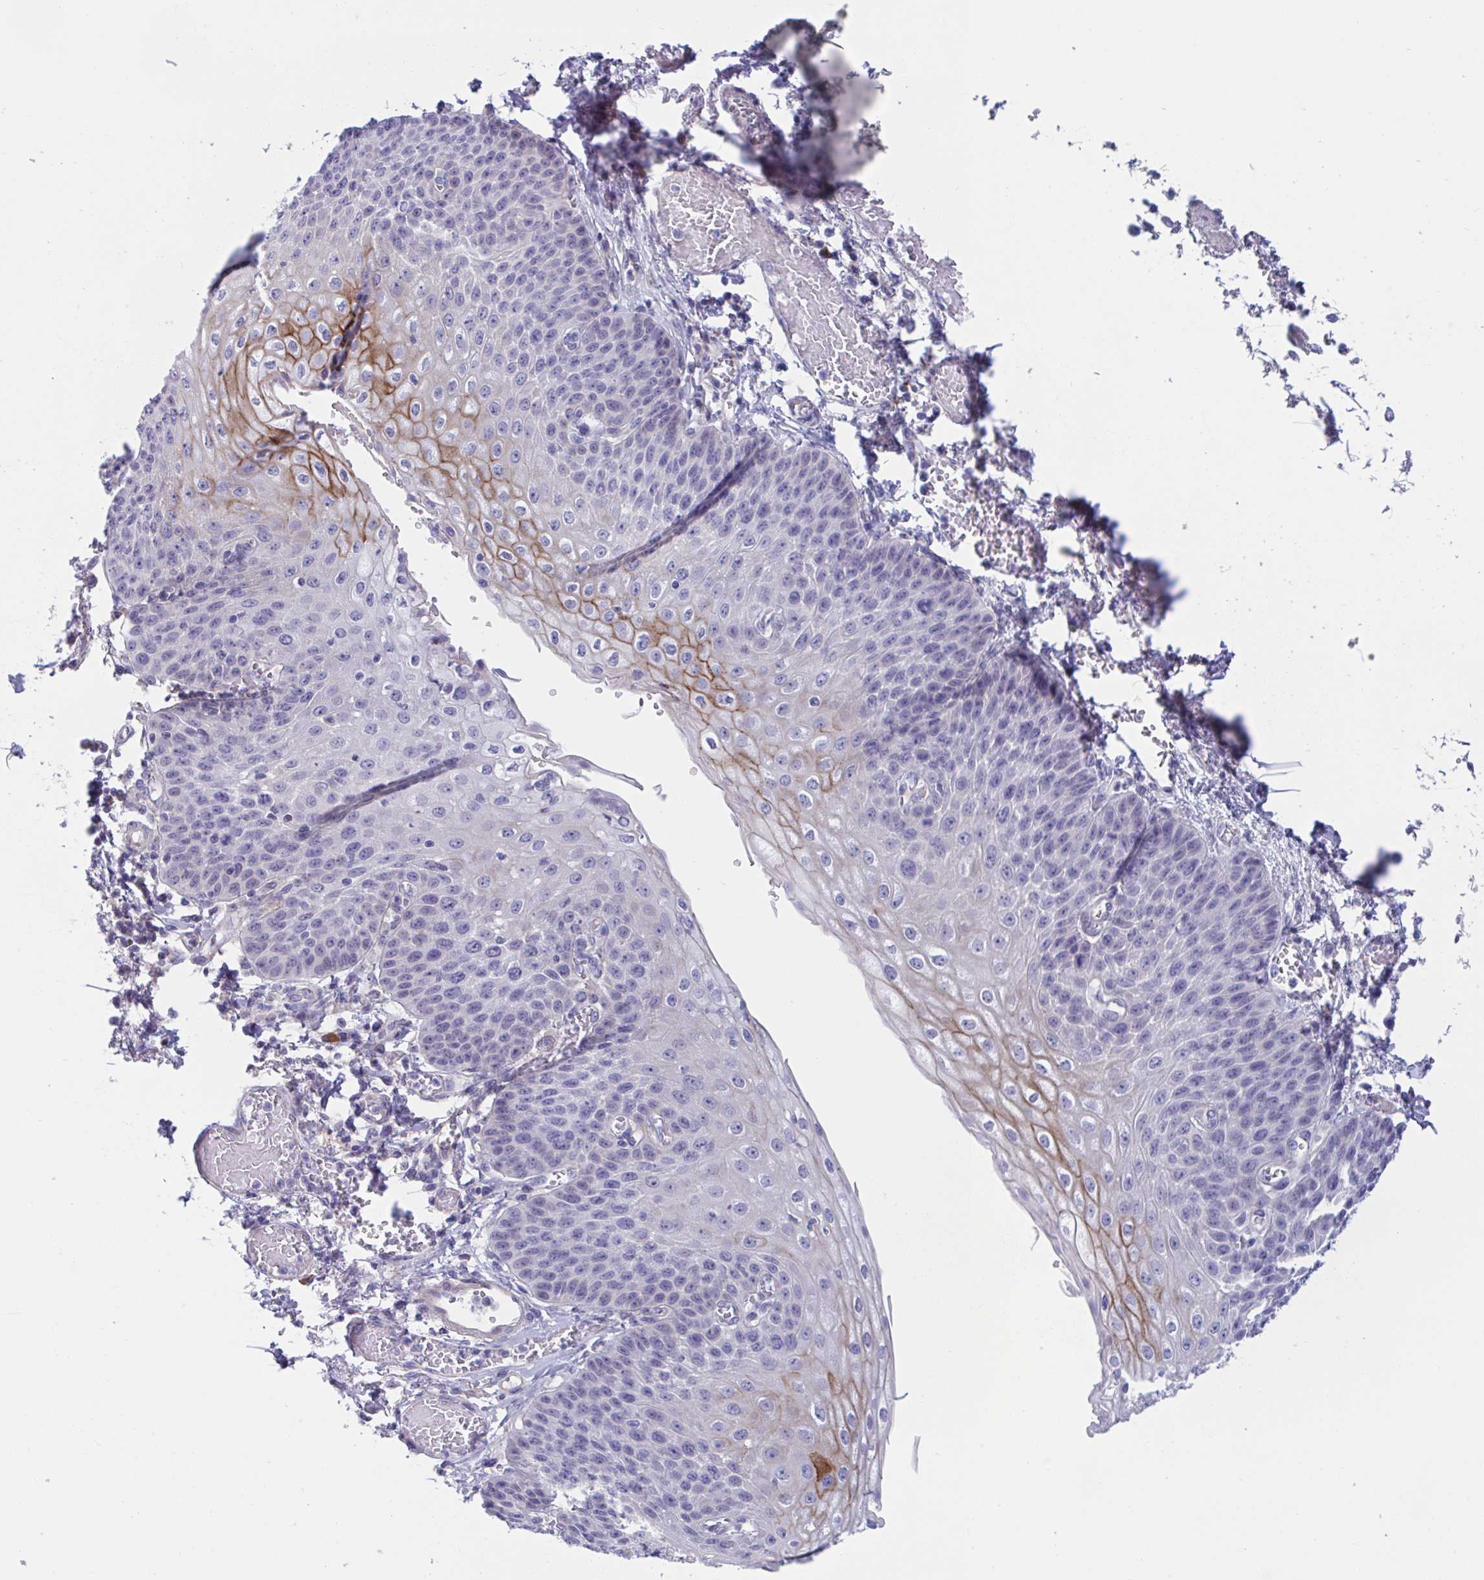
{"staining": {"intensity": "strong", "quantity": "<25%", "location": "cytoplasmic/membranous"}, "tissue": "esophagus", "cell_type": "Squamous epithelial cells", "image_type": "normal", "snomed": [{"axis": "morphology", "description": "Normal tissue, NOS"}, {"axis": "morphology", "description": "Adenocarcinoma, NOS"}, {"axis": "topography", "description": "Esophagus"}], "caption": "Immunohistochemistry (IHC) micrograph of normal human esophagus stained for a protein (brown), which shows medium levels of strong cytoplasmic/membranous positivity in approximately <25% of squamous epithelial cells.", "gene": "MS4A14", "patient": {"sex": "male", "age": 81}}